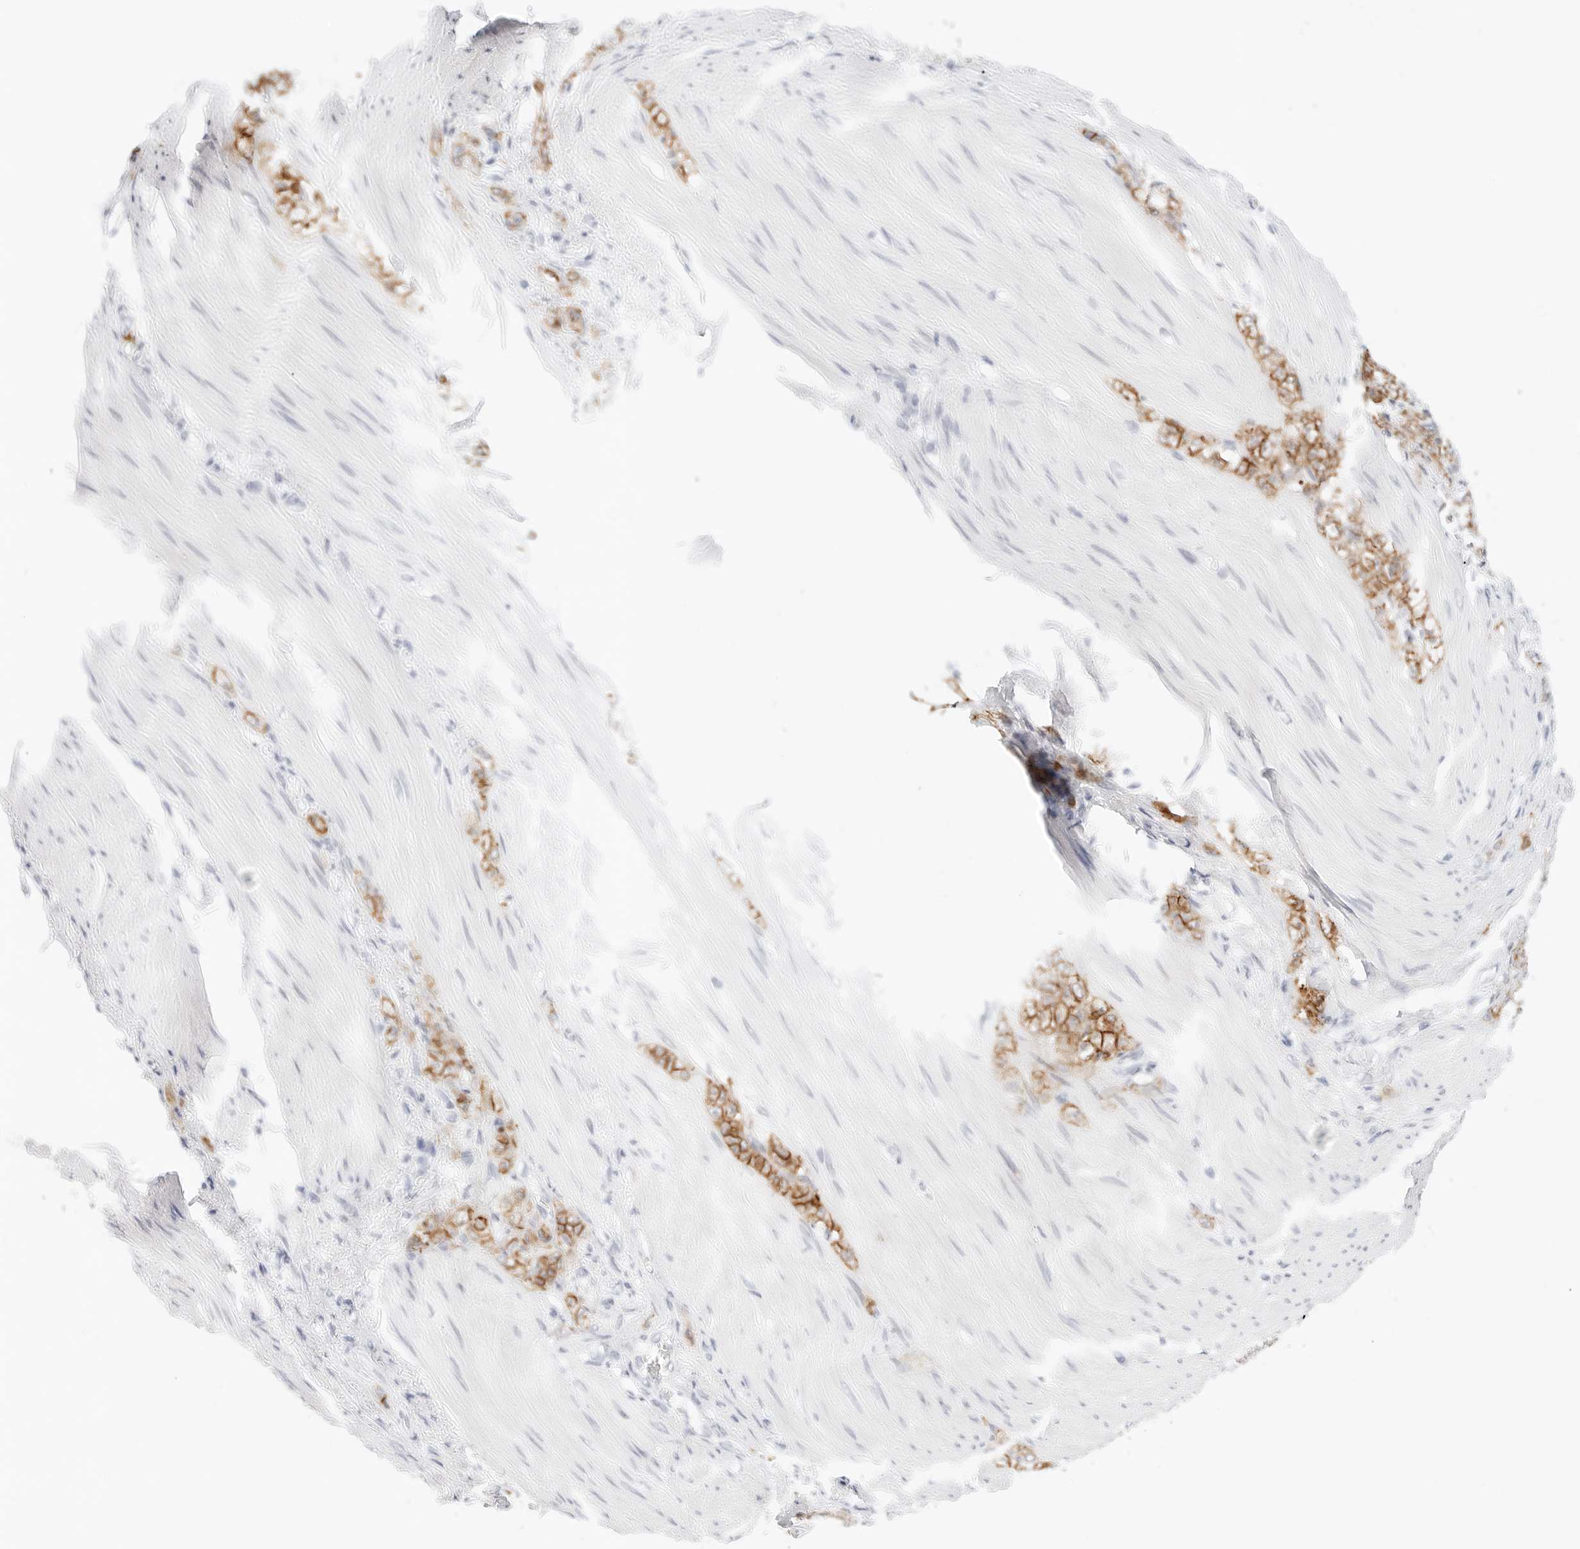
{"staining": {"intensity": "moderate", "quantity": ">75%", "location": "cytoplasmic/membranous"}, "tissue": "stomach cancer", "cell_type": "Tumor cells", "image_type": "cancer", "snomed": [{"axis": "morphology", "description": "Normal tissue, NOS"}, {"axis": "morphology", "description": "Adenocarcinoma, NOS"}, {"axis": "topography", "description": "Stomach"}], "caption": "Immunohistochemical staining of human adenocarcinoma (stomach) displays medium levels of moderate cytoplasmic/membranous protein expression in approximately >75% of tumor cells.", "gene": "CDH1", "patient": {"sex": "male", "age": 82}}